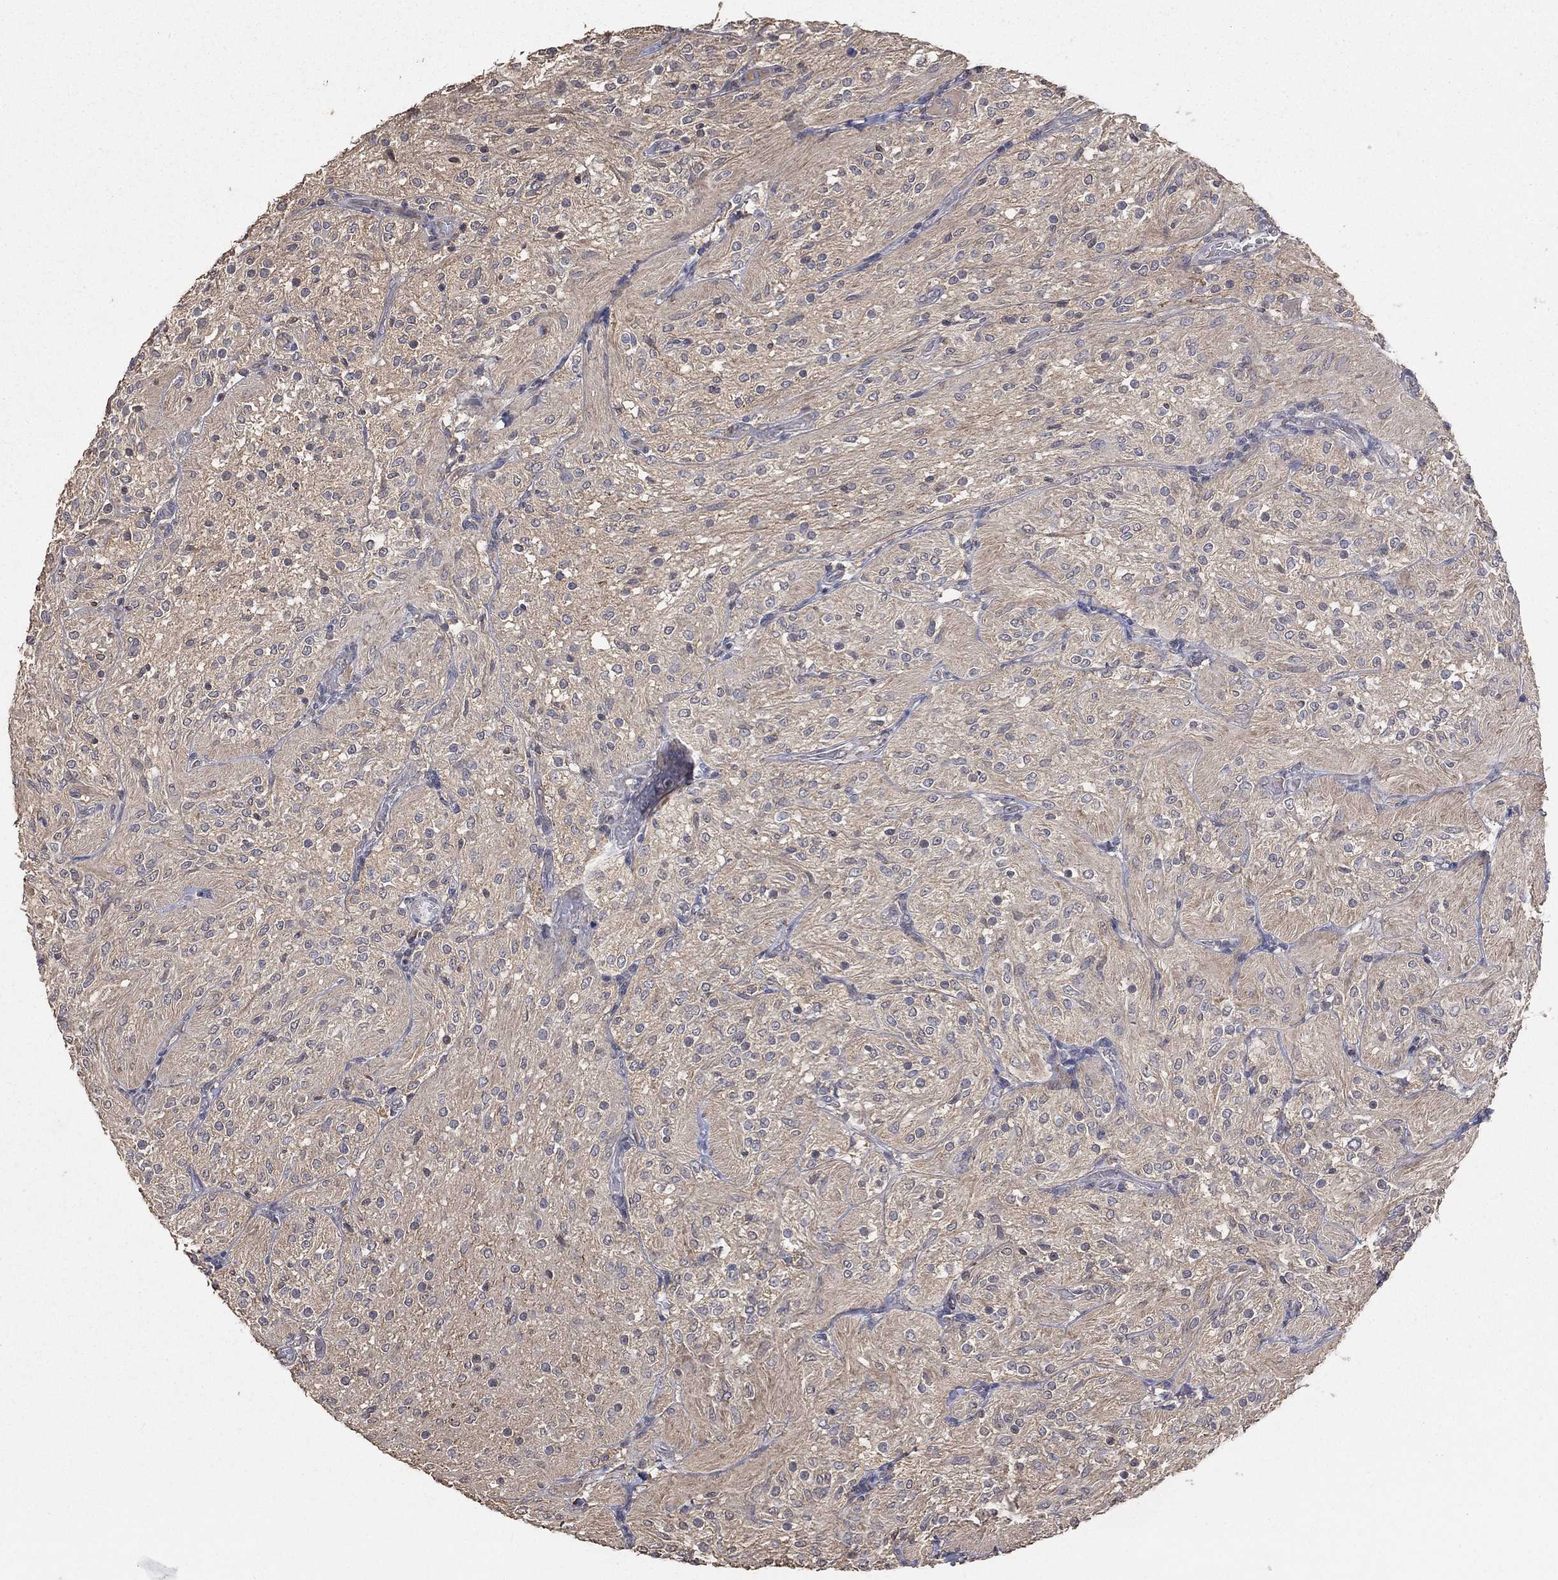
{"staining": {"intensity": "negative", "quantity": "none", "location": "none"}, "tissue": "glioma", "cell_type": "Tumor cells", "image_type": "cancer", "snomed": [{"axis": "morphology", "description": "Glioma, malignant, Low grade"}, {"axis": "topography", "description": "Brain"}], "caption": "Immunohistochemistry (IHC) micrograph of neoplastic tissue: human glioma stained with DAB displays no significant protein expression in tumor cells.", "gene": "SNAP25", "patient": {"sex": "male", "age": 3}}